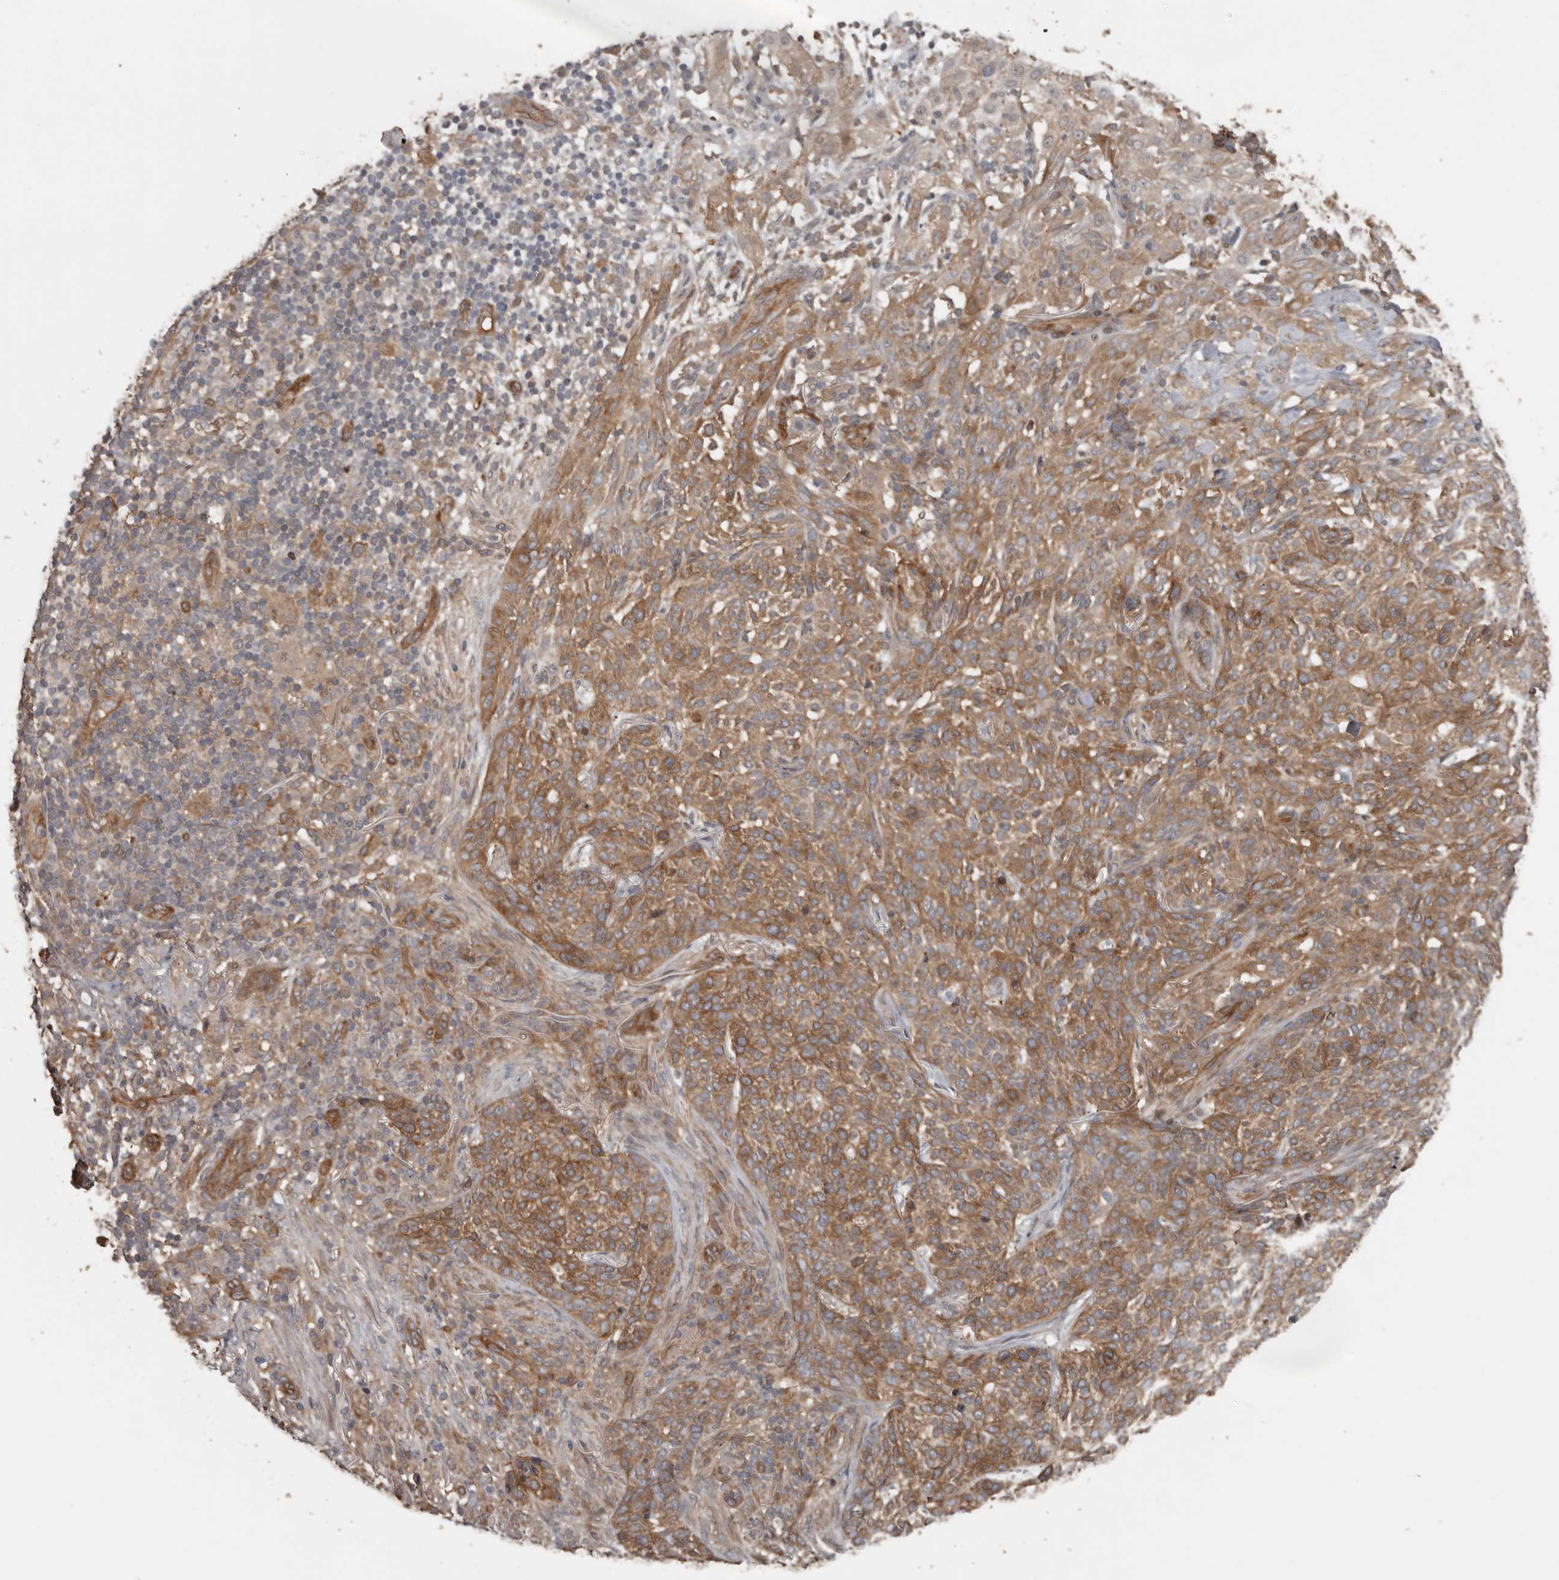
{"staining": {"intensity": "moderate", "quantity": ">75%", "location": "cytoplasmic/membranous"}, "tissue": "skin cancer", "cell_type": "Tumor cells", "image_type": "cancer", "snomed": [{"axis": "morphology", "description": "Basal cell carcinoma"}, {"axis": "topography", "description": "Skin"}], "caption": "Protein staining by immunohistochemistry (IHC) displays moderate cytoplasmic/membranous staining in about >75% of tumor cells in basal cell carcinoma (skin). The staining was performed using DAB, with brown indicating positive protein expression. Nuclei are stained blue with hematoxylin.", "gene": "EXOC3L1", "patient": {"sex": "female", "age": 64}}